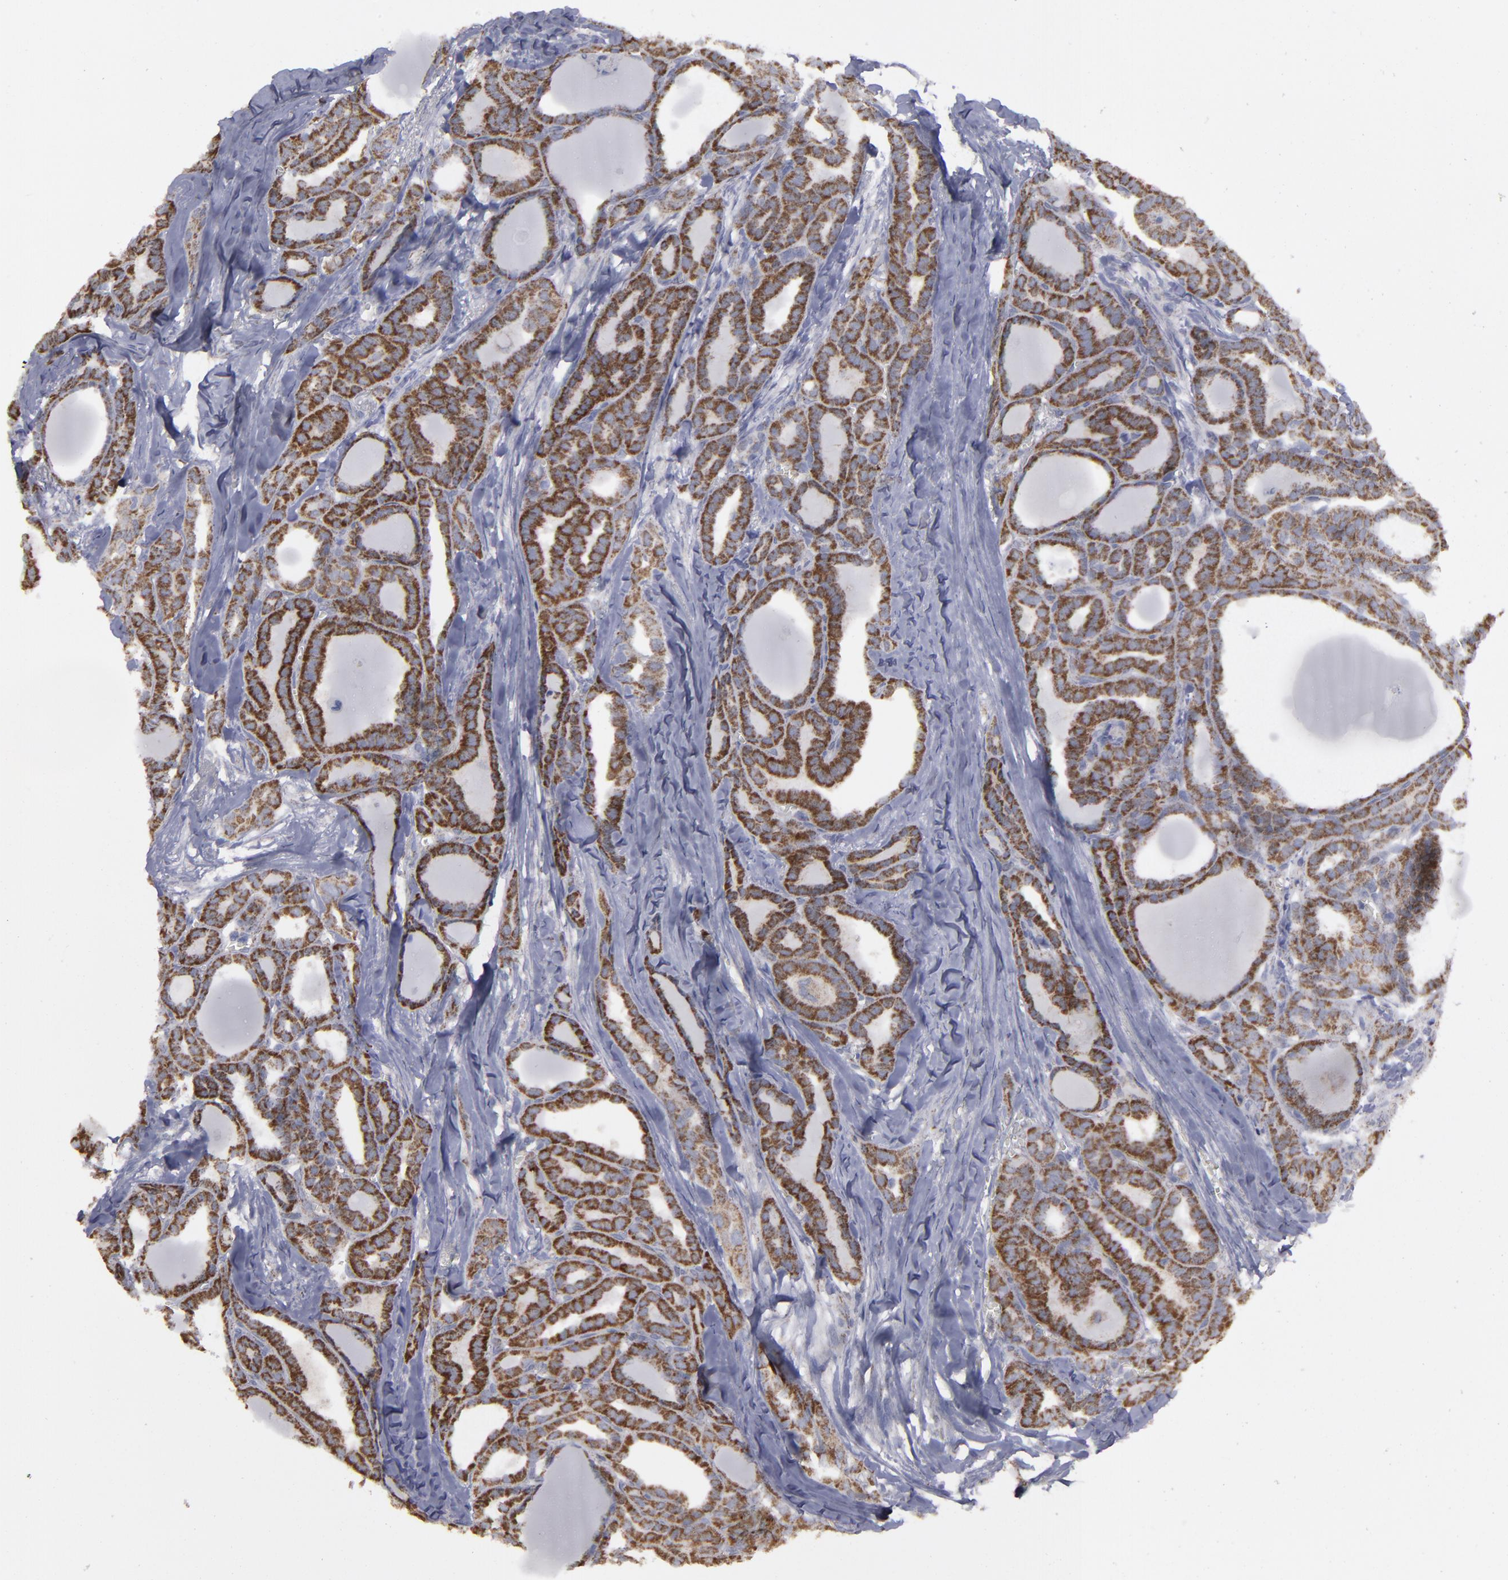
{"staining": {"intensity": "strong", "quantity": ">75%", "location": "cytoplasmic/membranous"}, "tissue": "thyroid cancer", "cell_type": "Tumor cells", "image_type": "cancer", "snomed": [{"axis": "morphology", "description": "Carcinoma, NOS"}, {"axis": "topography", "description": "Thyroid gland"}], "caption": "Tumor cells reveal strong cytoplasmic/membranous positivity in about >75% of cells in carcinoma (thyroid).", "gene": "MYOM2", "patient": {"sex": "female", "age": 91}}